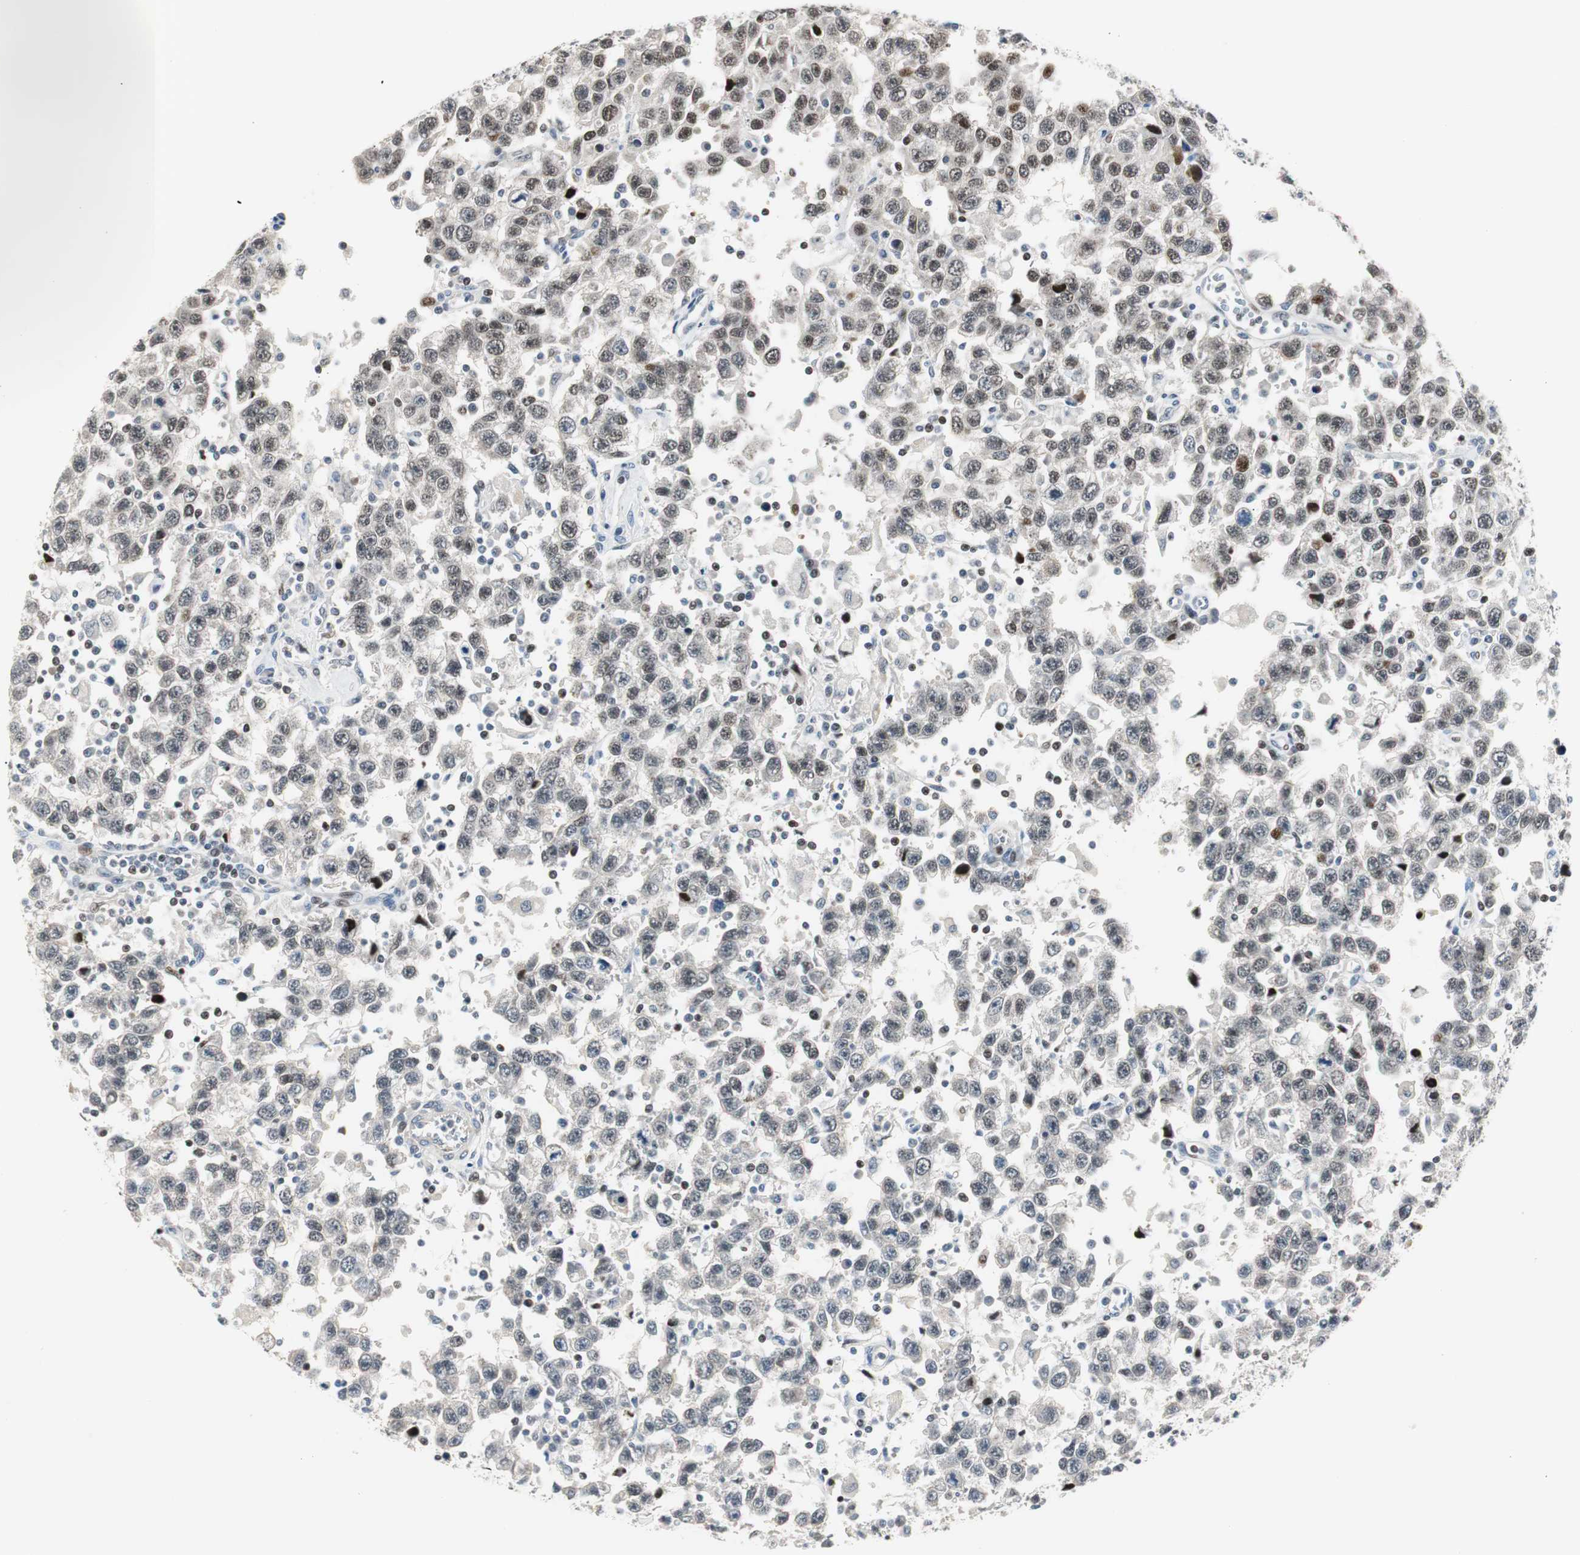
{"staining": {"intensity": "weak", "quantity": "<25%", "location": "nuclear"}, "tissue": "testis cancer", "cell_type": "Tumor cells", "image_type": "cancer", "snomed": [{"axis": "morphology", "description": "Seminoma, NOS"}, {"axis": "topography", "description": "Testis"}], "caption": "Photomicrograph shows no significant protein positivity in tumor cells of seminoma (testis).", "gene": "RAD1", "patient": {"sex": "male", "age": 41}}